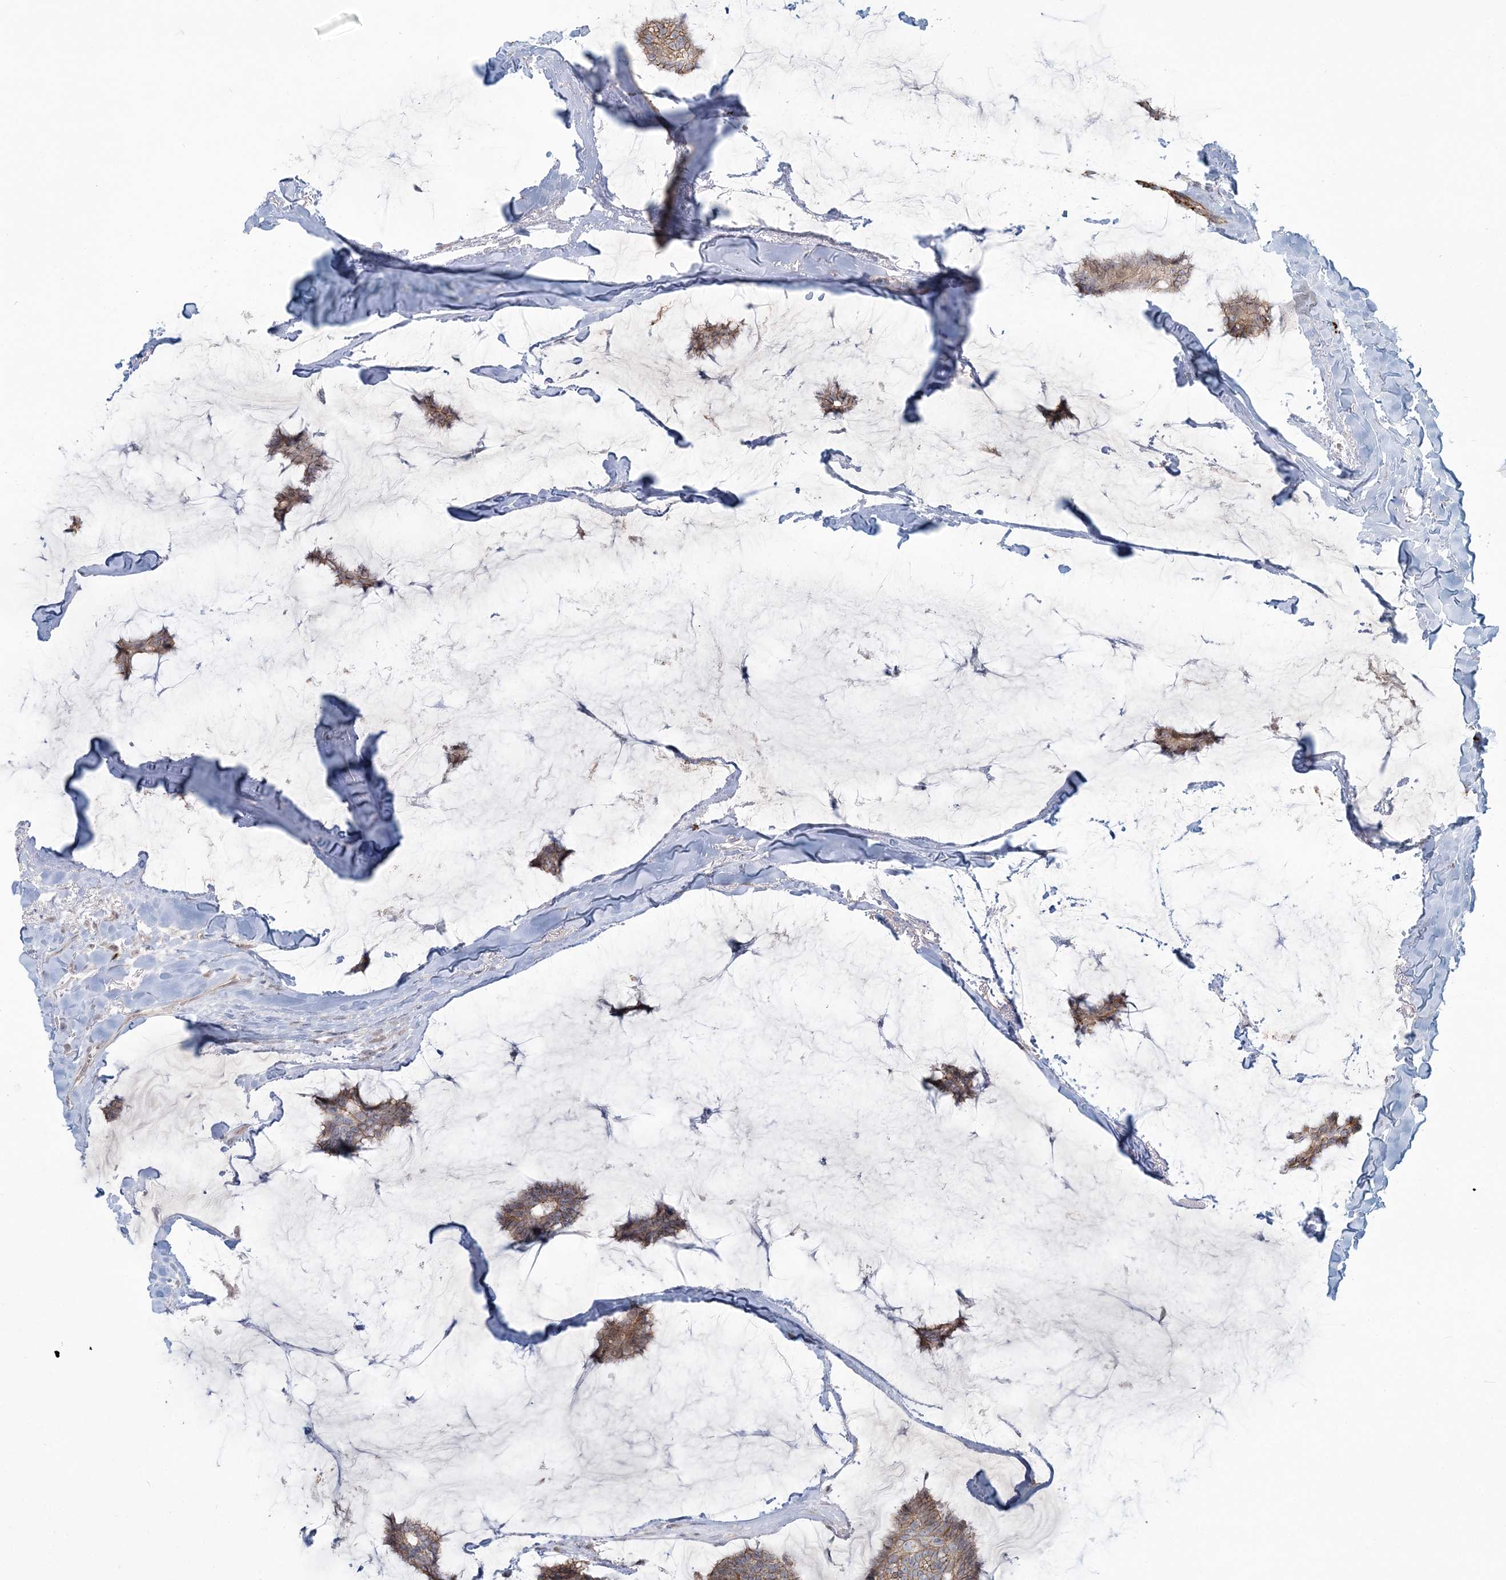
{"staining": {"intensity": "moderate", "quantity": ">75%", "location": "cytoplasmic/membranous"}, "tissue": "breast cancer", "cell_type": "Tumor cells", "image_type": "cancer", "snomed": [{"axis": "morphology", "description": "Duct carcinoma"}, {"axis": "topography", "description": "Breast"}], "caption": "High-magnification brightfield microscopy of breast cancer (invasive ductal carcinoma) stained with DAB (3,3'-diaminobenzidine) (brown) and counterstained with hematoxylin (blue). tumor cells exhibit moderate cytoplasmic/membranous positivity is appreciated in about>75% of cells.", "gene": "SH3PXD2A", "patient": {"sex": "female", "age": 93}}